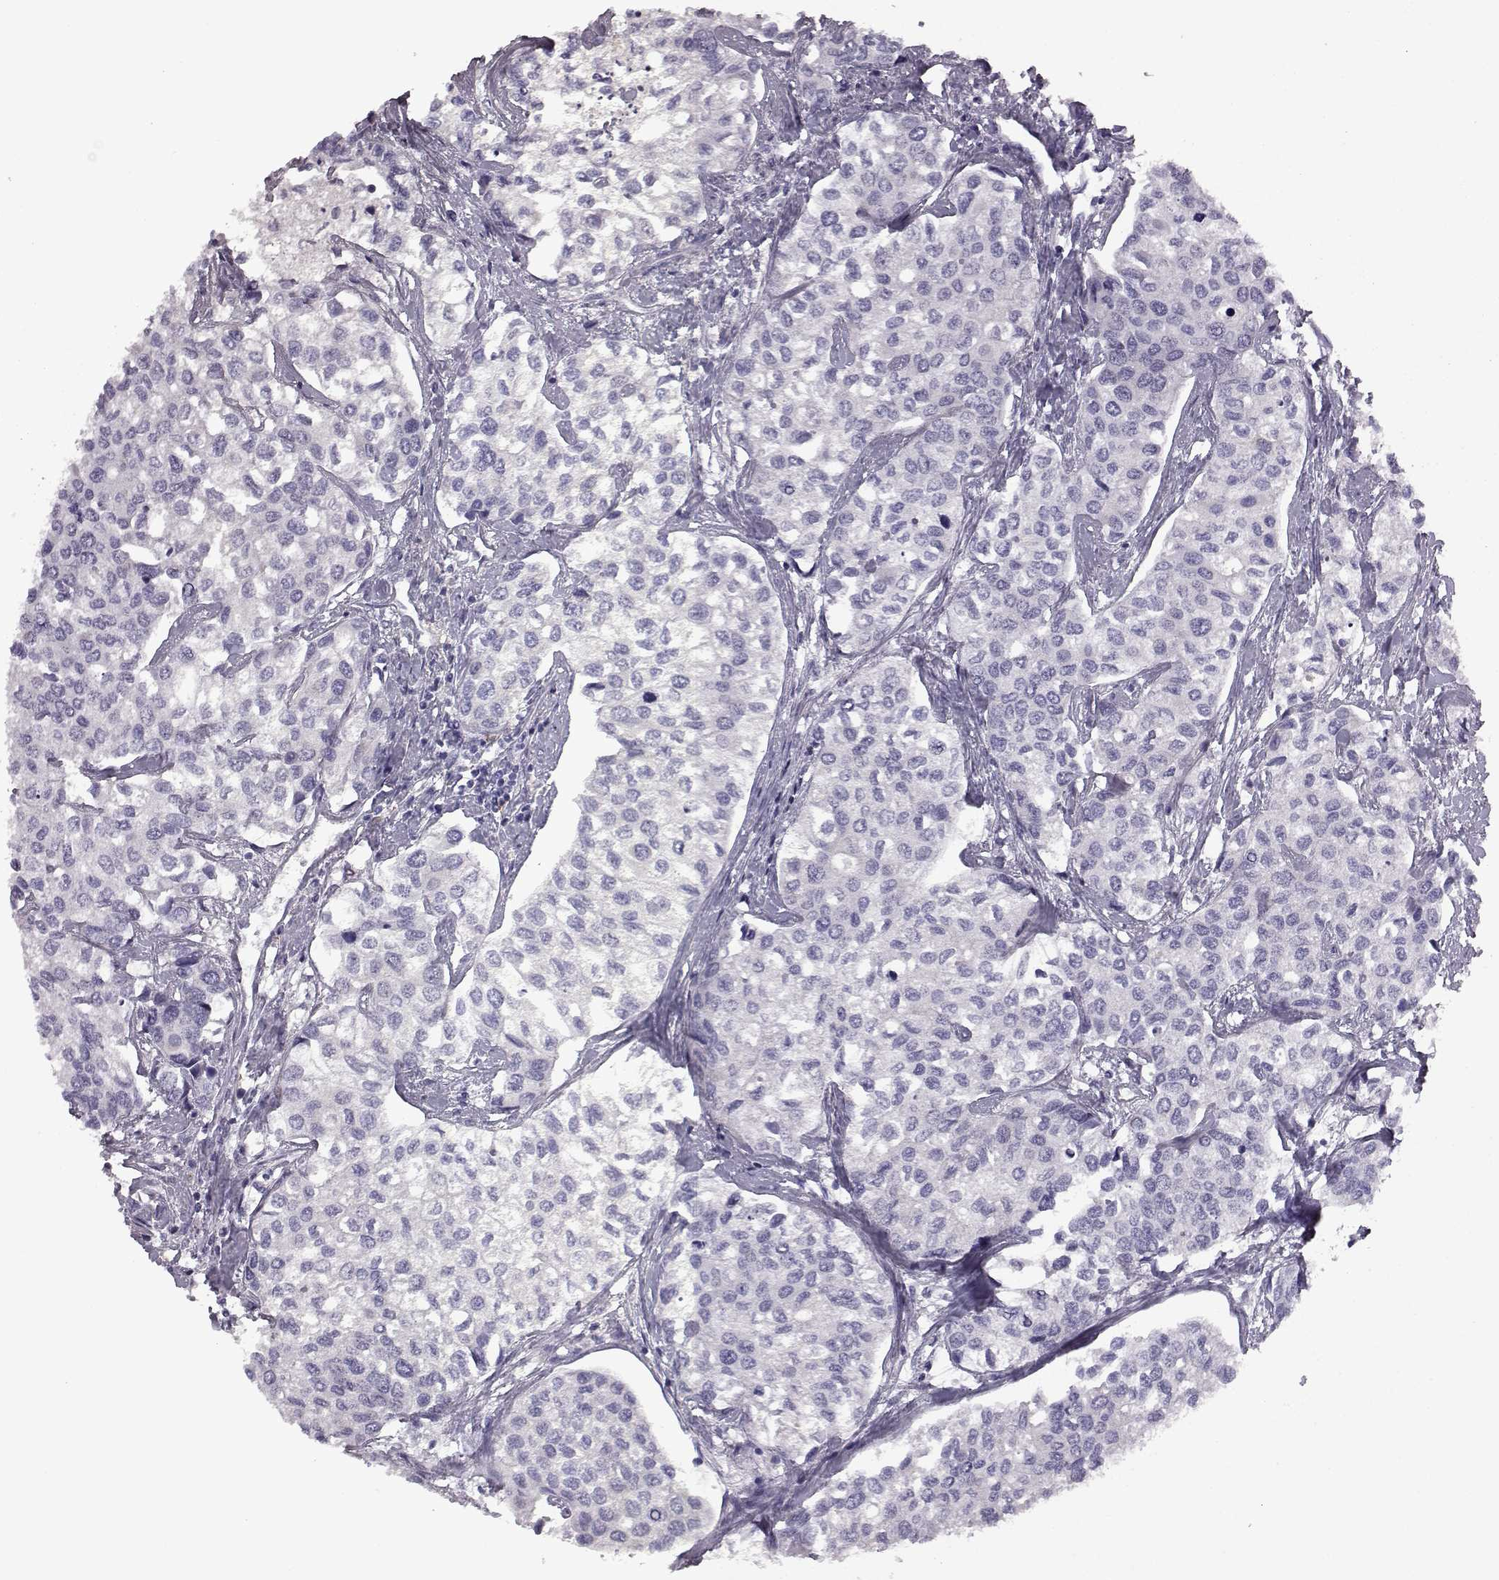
{"staining": {"intensity": "negative", "quantity": "none", "location": "none"}, "tissue": "urothelial cancer", "cell_type": "Tumor cells", "image_type": "cancer", "snomed": [{"axis": "morphology", "description": "Urothelial carcinoma, High grade"}, {"axis": "topography", "description": "Urinary bladder"}], "caption": "Tumor cells are negative for brown protein staining in urothelial cancer.", "gene": "PRR9", "patient": {"sex": "male", "age": 73}}